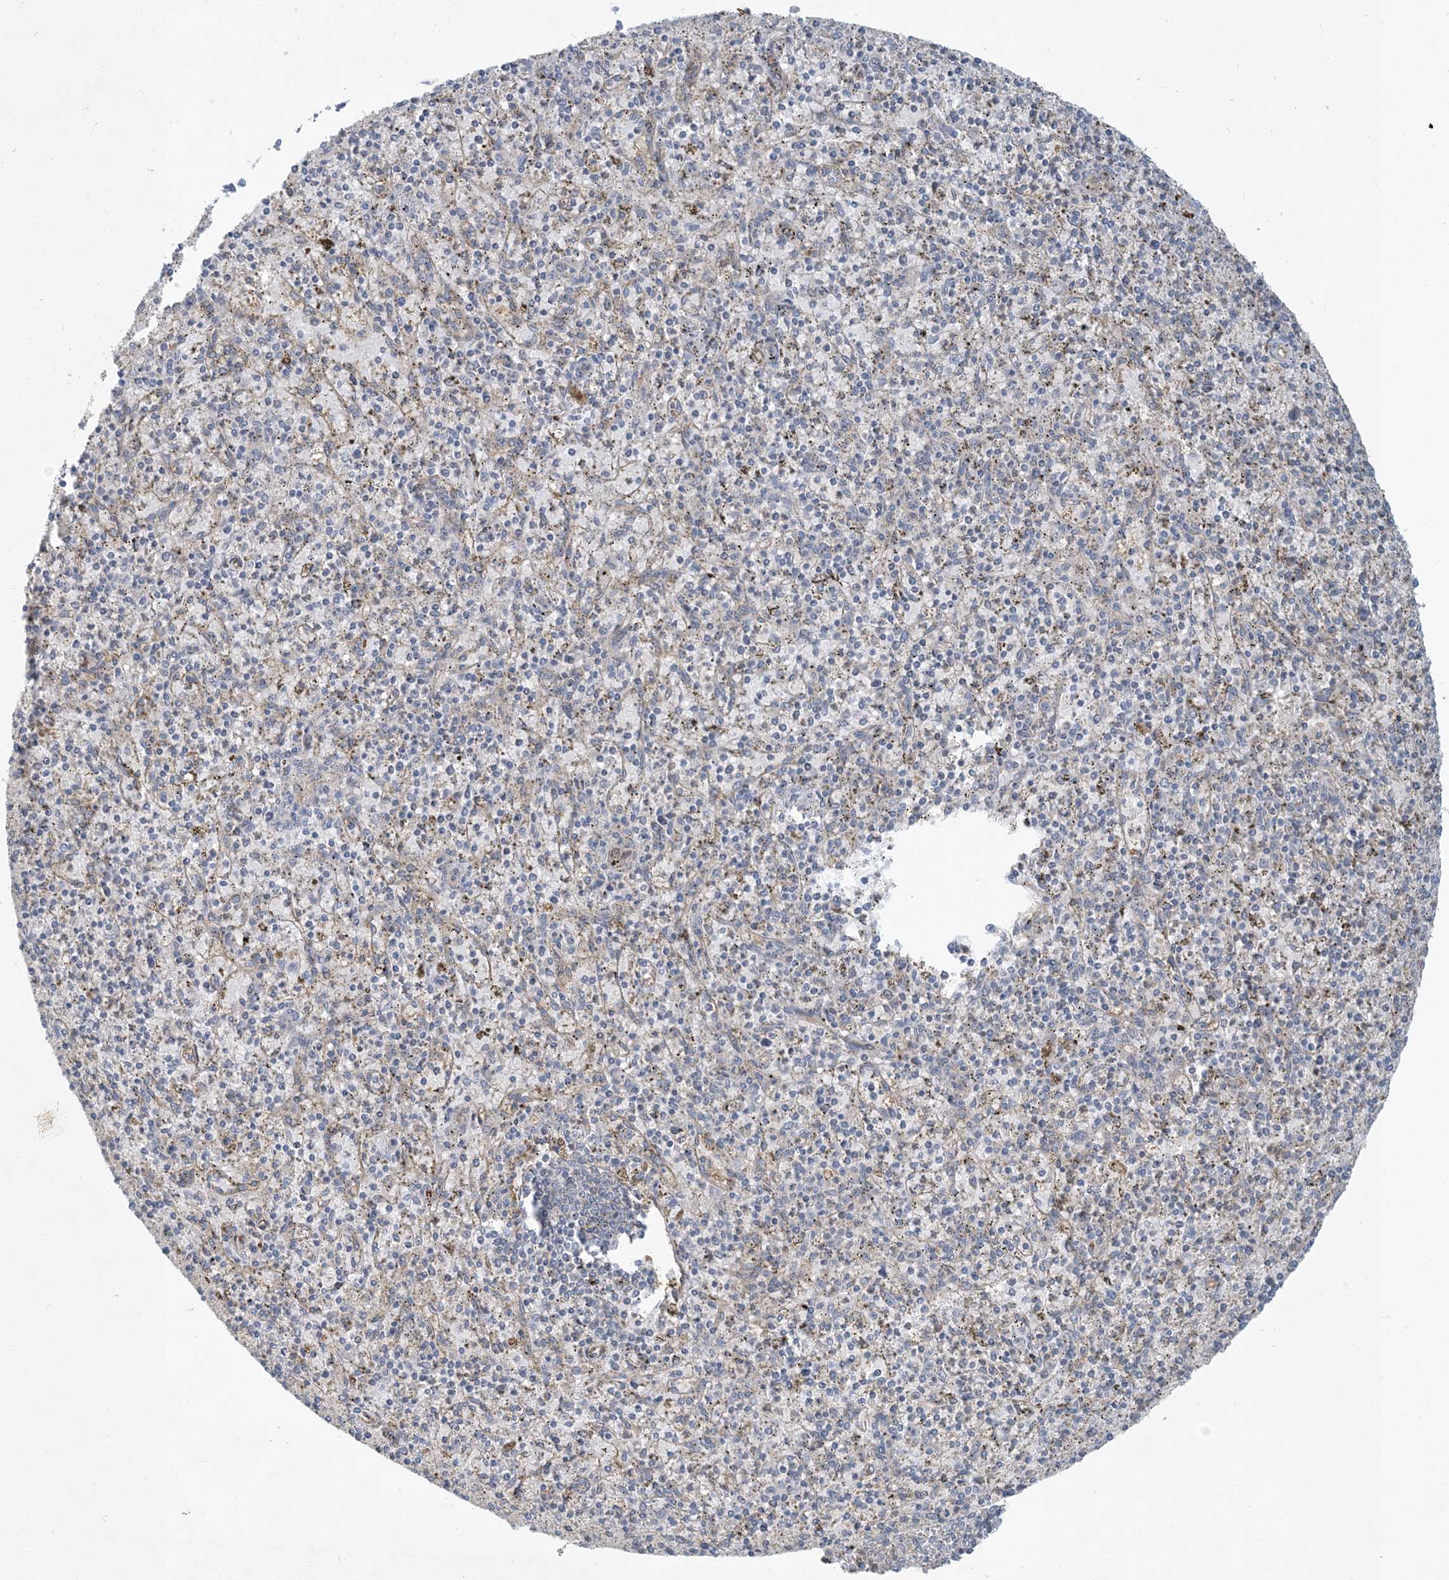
{"staining": {"intensity": "negative", "quantity": "none", "location": "none"}, "tissue": "spleen", "cell_type": "Cells in red pulp", "image_type": "normal", "snomed": [{"axis": "morphology", "description": "Normal tissue, NOS"}, {"axis": "topography", "description": "Spleen"}], "caption": "Unremarkable spleen was stained to show a protein in brown. There is no significant staining in cells in red pulp. (Immunohistochemistry (ihc), brightfield microscopy, high magnification).", "gene": "CDS1", "patient": {"sex": "male", "age": 72}}